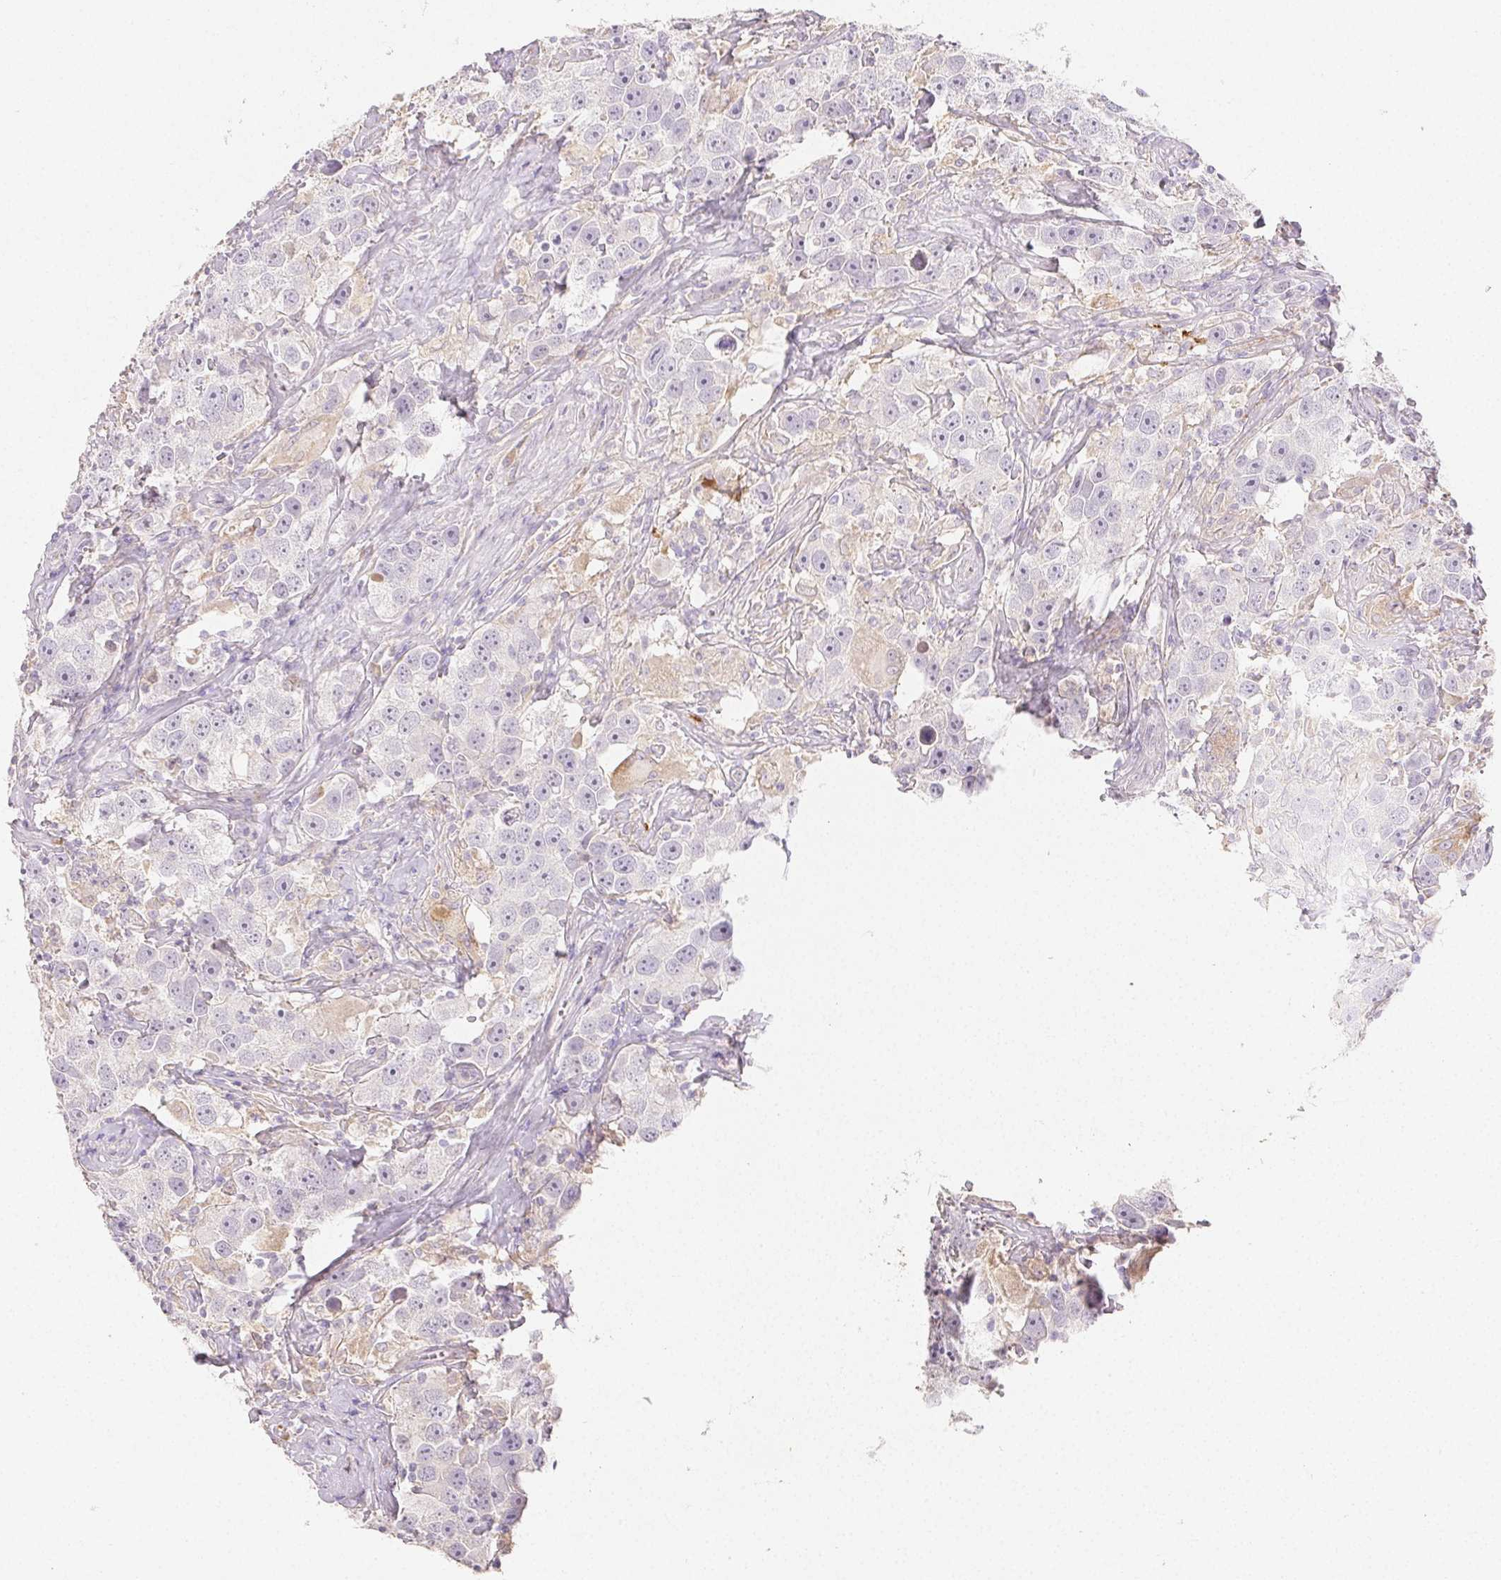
{"staining": {"intensity": "negative", "quantity": "none", "location": "none"}, "tissue": "testis cancer", "cell_type": "Tumor cells", "image_type": "cancer", "snomed": [{"axis": "morphology", "description": "Seminoma, NOS"}, {"axis": "topography", "description": "Testis"}], "caption": "DAB immunohistochemical staining of human testis seminoma reveals no significant staining in tumor cells.", "gene": "ACVR1B", "patient": {"sex": "male", "age": 49}}